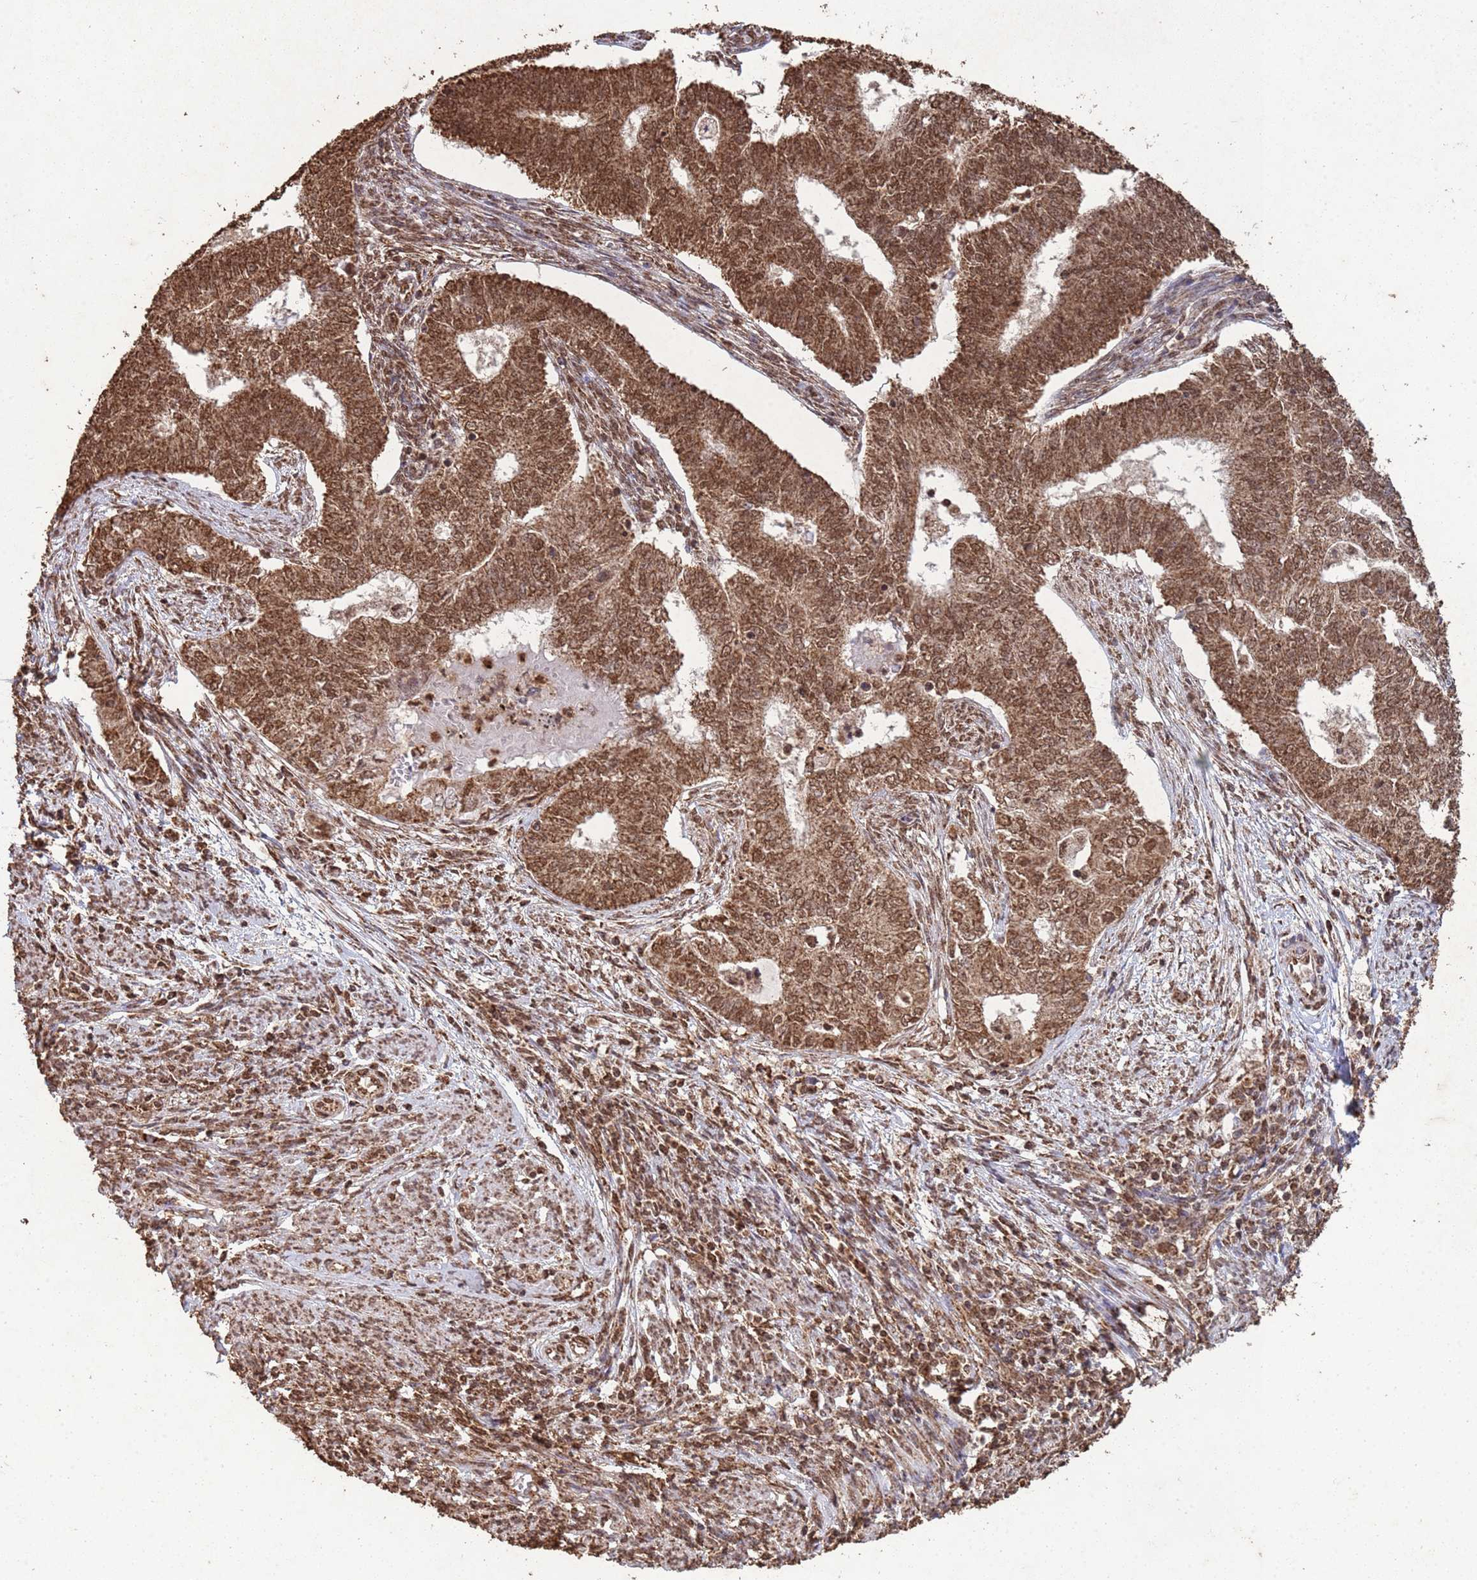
{"staining": {"intensity": "moderate", "quantity": ">75%", "location": "cytoplasmic/membranous,nuclear"}, "tissue": "endometrial cancer", "cell_type": "Tumor cells", "image_type": "cancer", "snomed": [{"axis": "morphology", "description": "Adenocarcinoma, NOS"}, {"axis": "topography", "description": "Endometrium"}], "caption": "Immunohistochemistry (IHC) histopathology image of neoplastic tissue: endometrial adenocarcinoma stained using immunohistochemistry (IHC) reveals medium levels of moderate protein expression localized specifically in the cytoplasmic/membranous and nuclear of tumor cells, appearing as a cytoplasmic/membranous and nuclear brown color.", "gene": "HDAC10", "patient": {"sex": "female", "age": 62}}